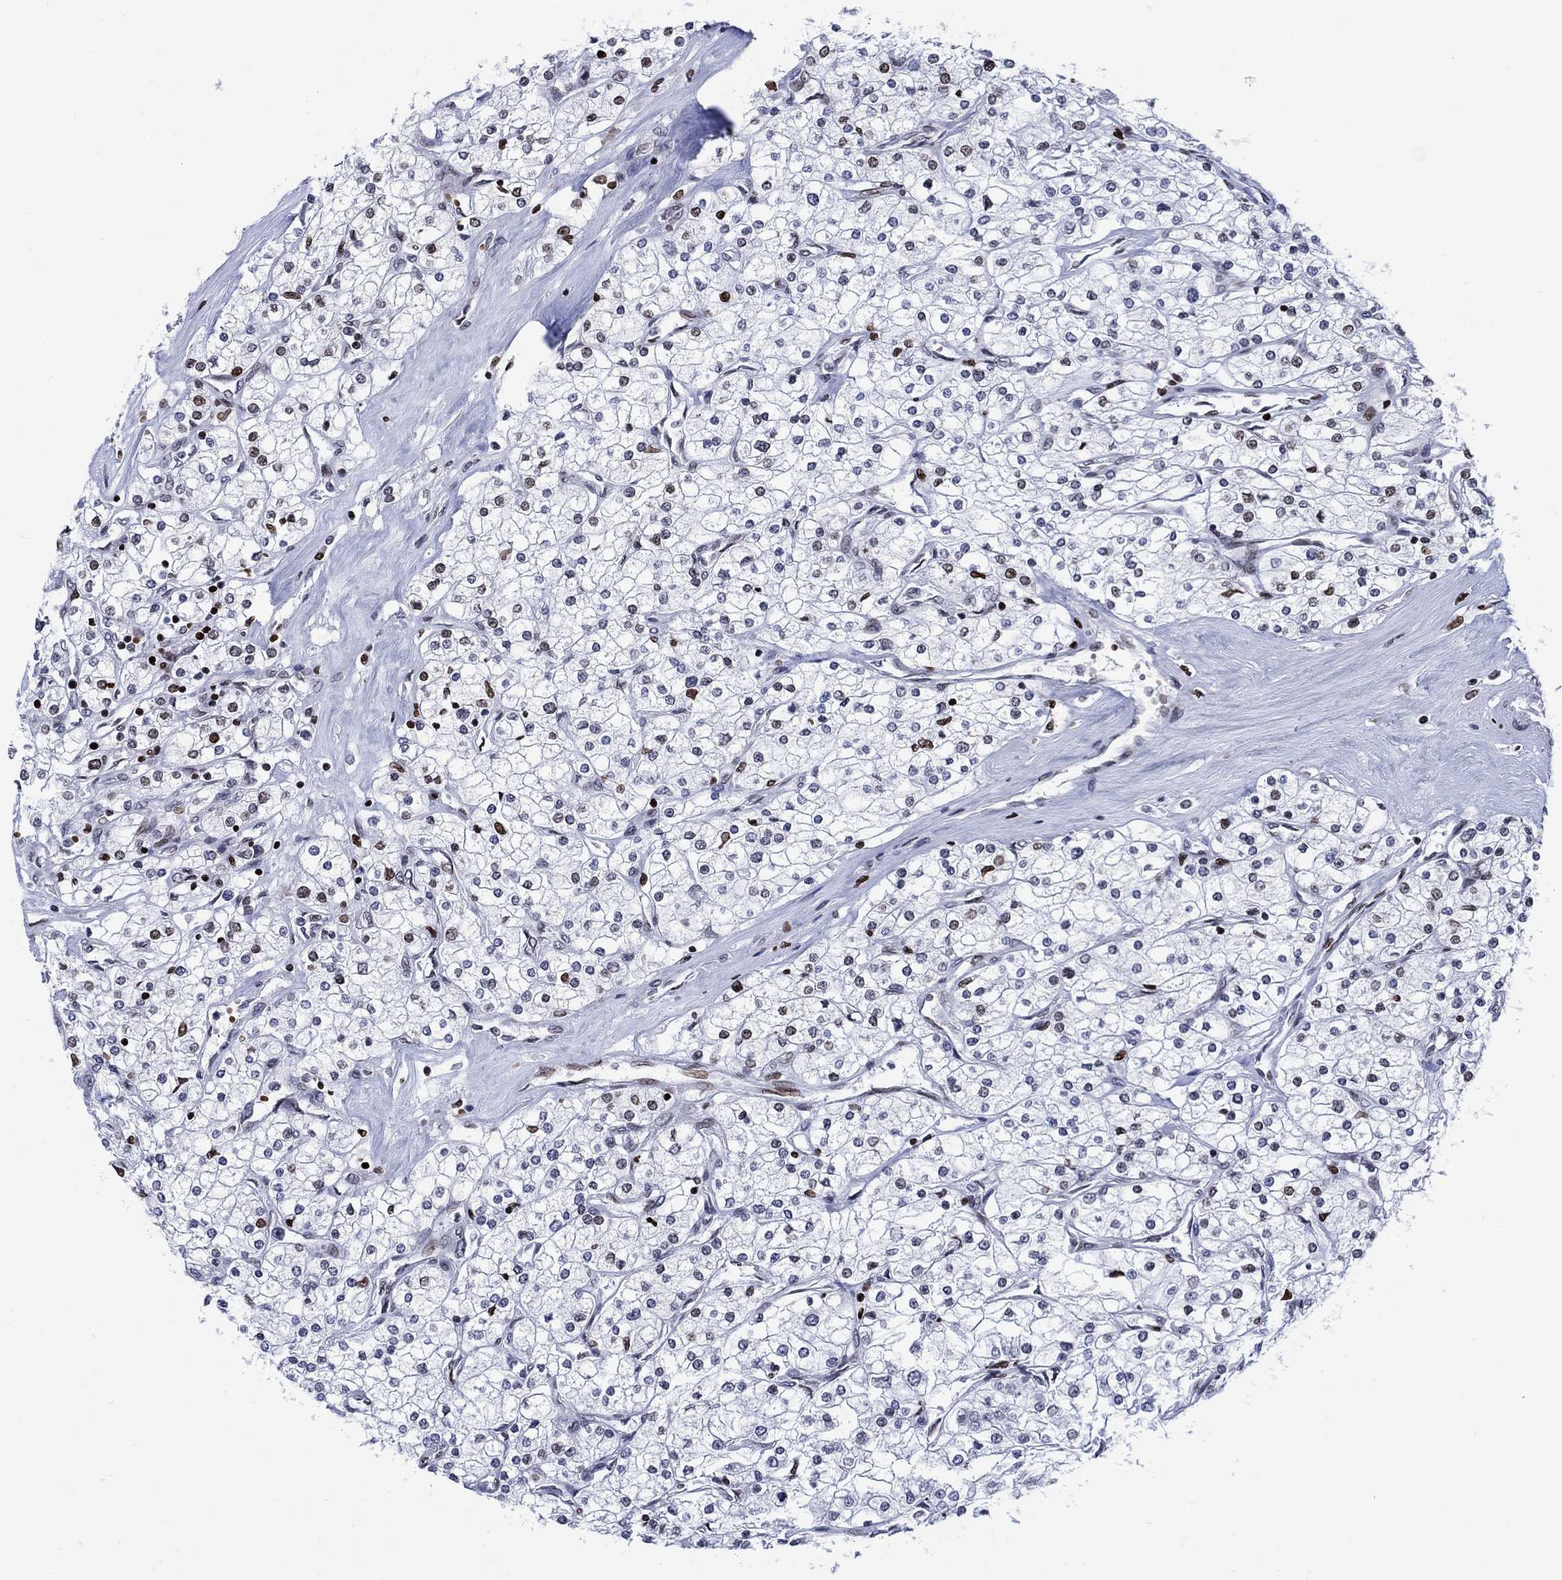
{"staining": {"intensity": "strong", "quantity": "<25%", "location": "nuclear"}, "tissue": "renal cancer", "cell_type": "Tumor cells", "image_type": "cancer", "snomed": [{"axis": "morphology", "description": "Adenocarcinoma, NOS"}, {"axis": "topography", "description": "Kidney"}], "caption": "Immunohistochemistry micrograph of human renal adenocarcinoma stained for a protein (brown), which exhibits medium levels of strong nuclear staining in approximately <25% of tumor cells.", "gene": "HMGA1", "patient": {"sex": "male", "age": 80}}